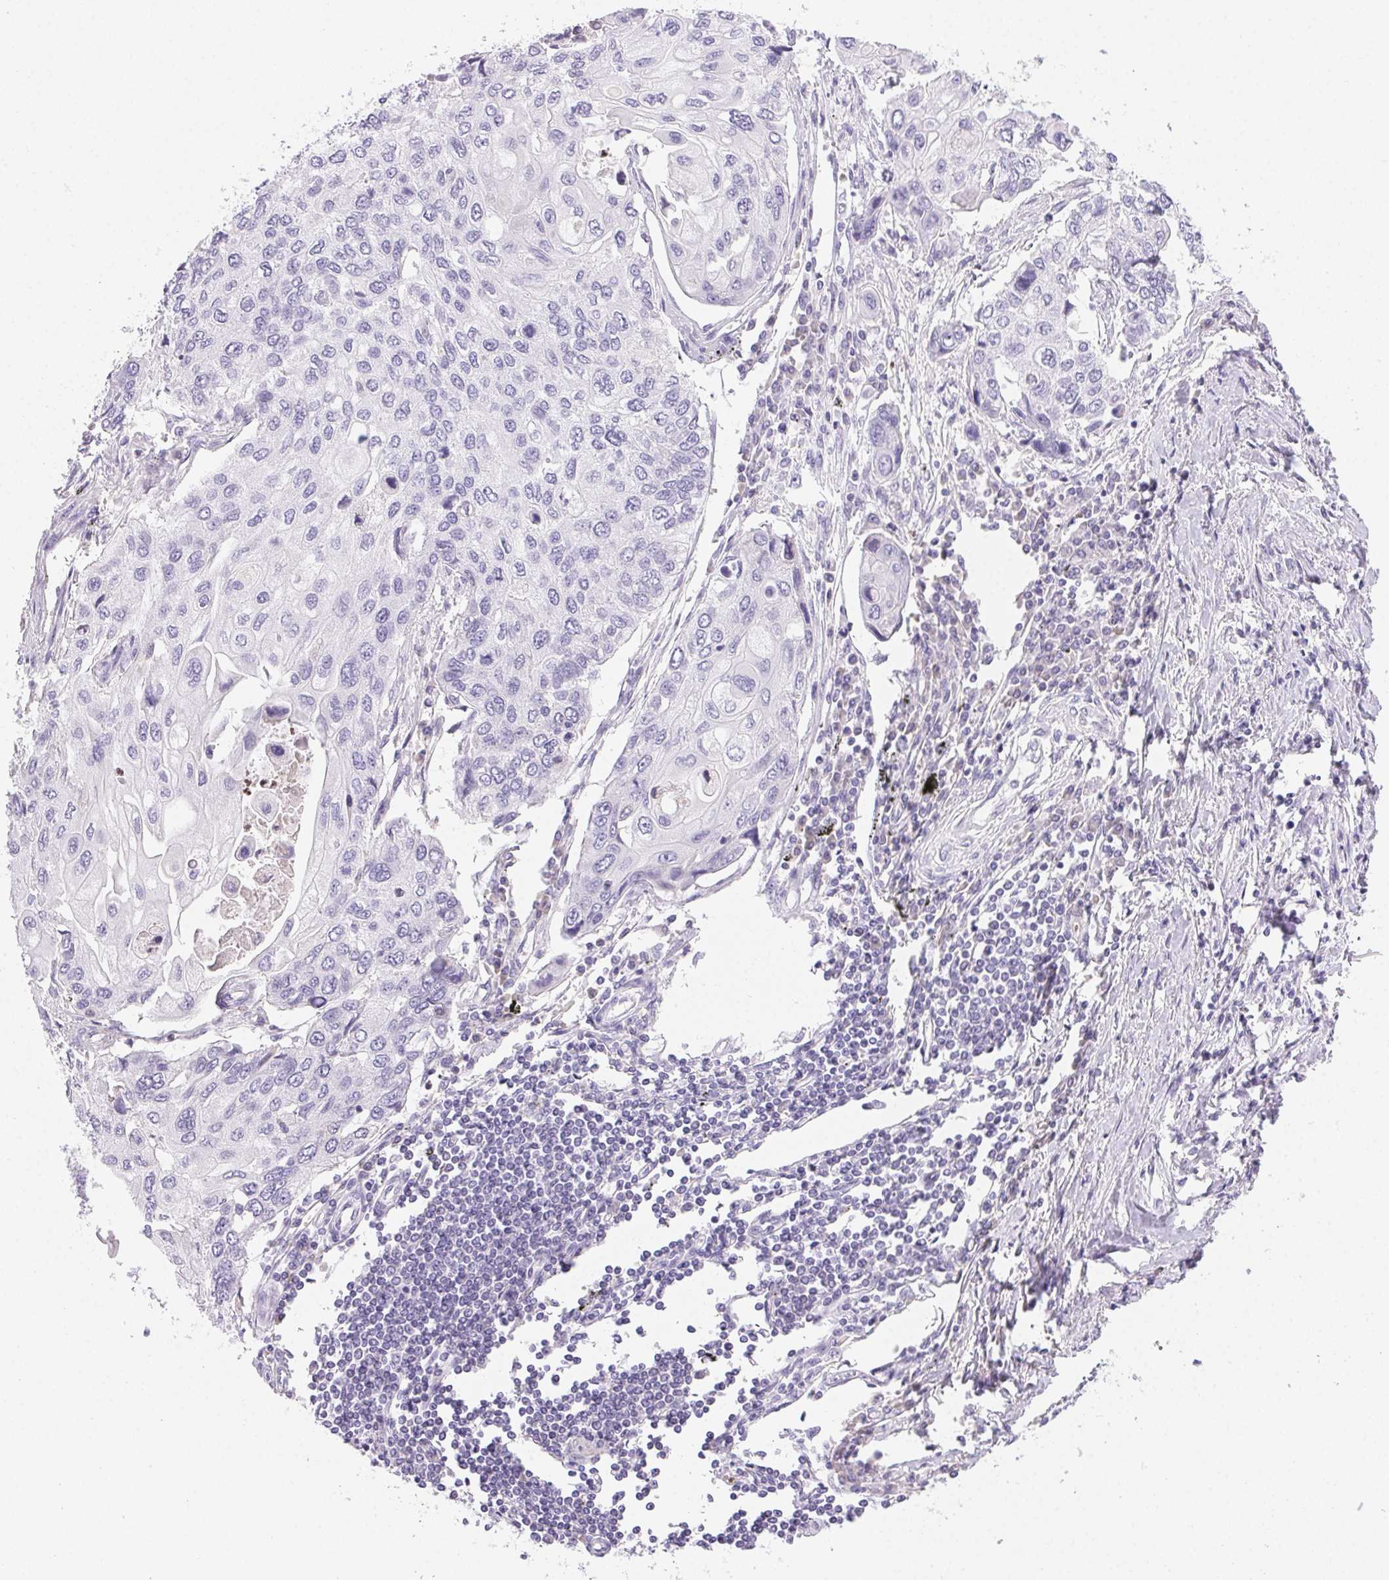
{"staining": {"intensity": "negative", "quantity": "none", "location": "none"}, "tissue": "lung cancer", "cell_type": "Tumor cells", "image_type": "cancer", "snomed": [{"axis": "morphology", "description": "Squamous cell carcinoma, NOS"}, {"axis": "morphology", "description": "Squamous cell carcinoma, metastatic, NOS"}, {"axis": "topography", "description": "Lung"}], "caption": "The image displays no staining of tumor cells in lung cancer.", "gene": "PADI4", "patient": {"sex": "male", "age": 63}}